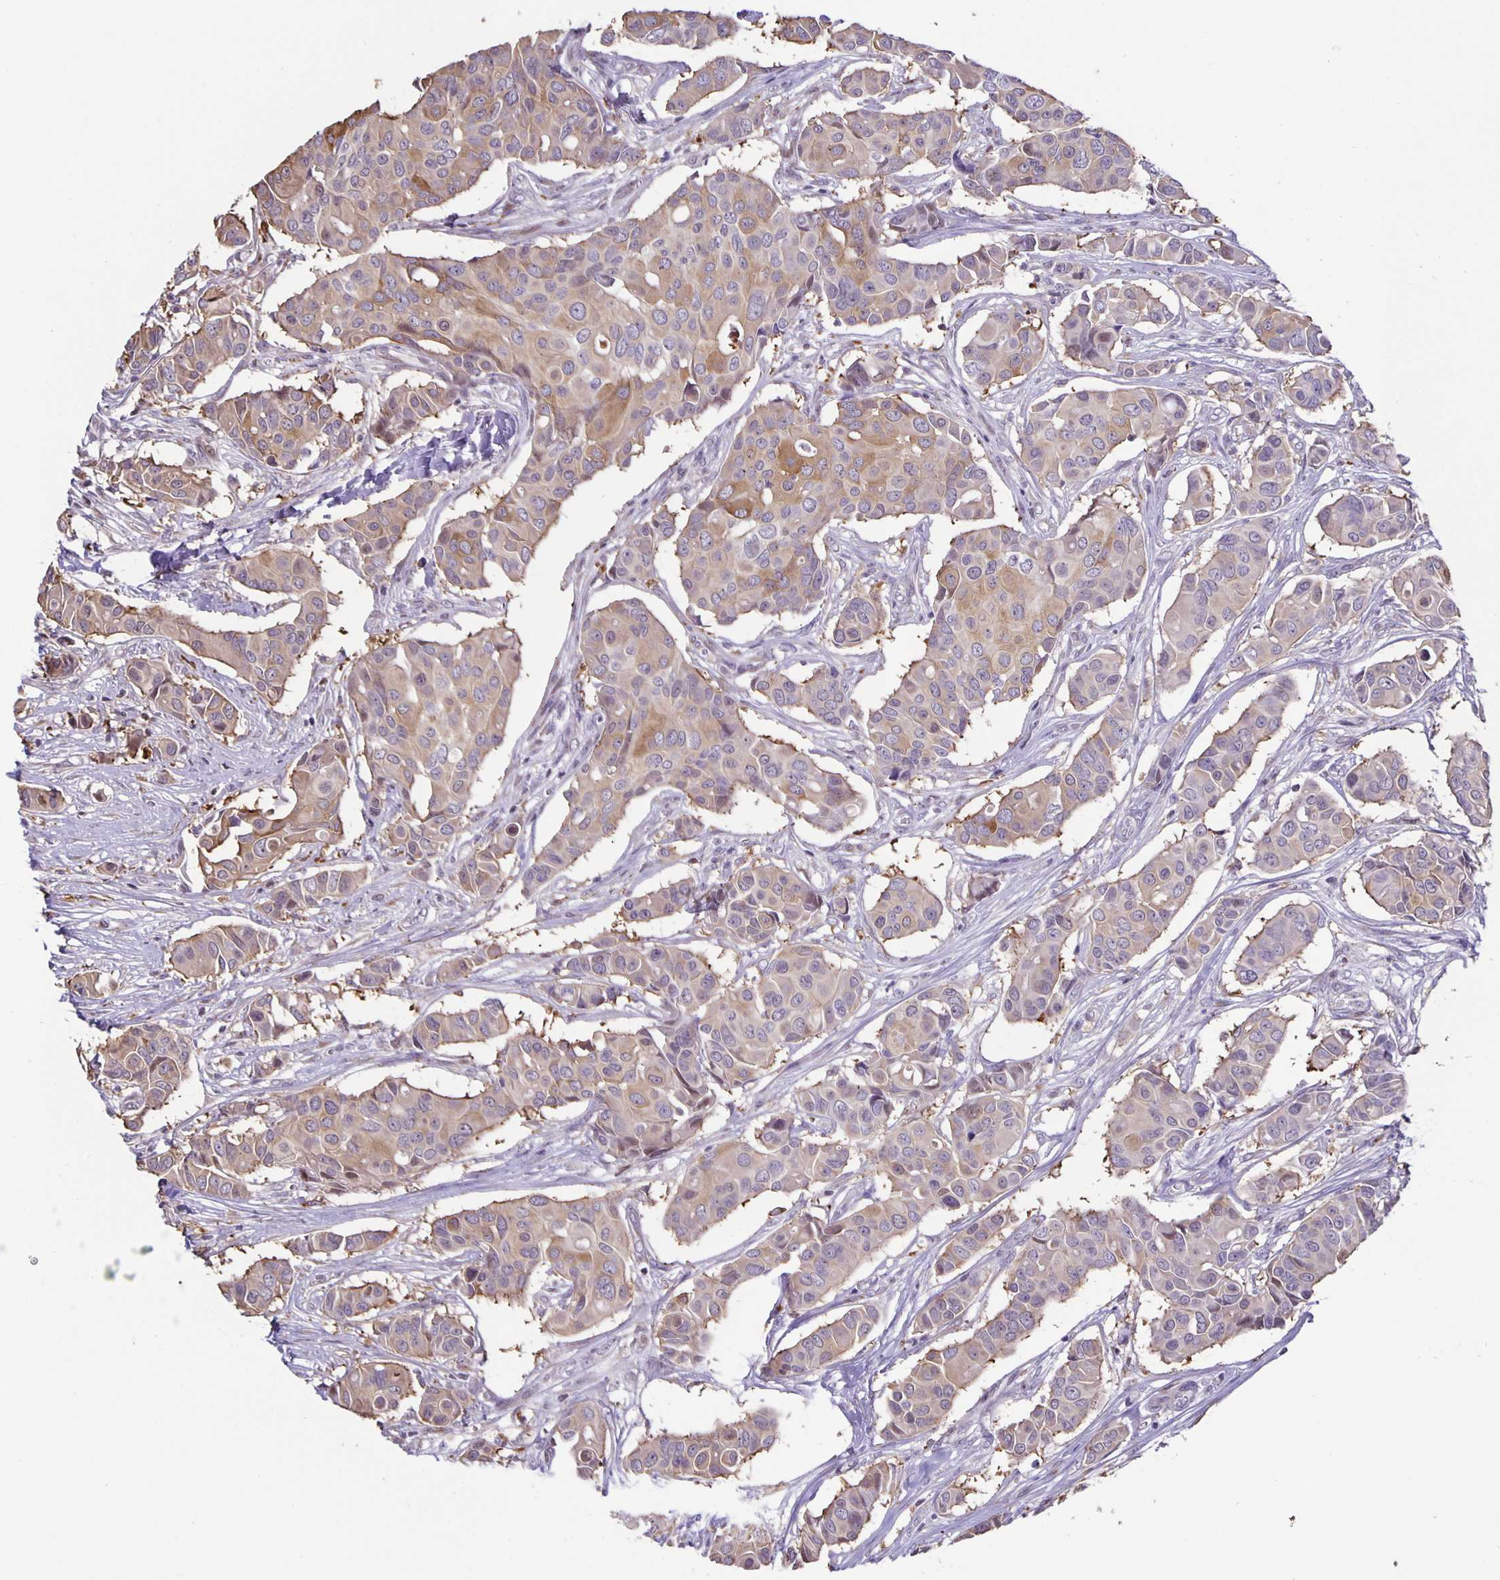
{"staining": {"intensity": "weak", "quantity": "25%-75%", "location": "cytoplasmic/membranous"}, "tissue": "breast cancer", "cell_type": "Tumor cells", "image_type": "cancer", "snomed": [{"axis": "morphology", "description": "Normal tissue, NOS"}, {"axis": "morphology", "description": "Duct carcinoma"}, {"axis": "topography", "description": "Skin"}, {"axis": "topography", "description": "Breast"}], "caption": "Weak cytoplasmic/membranous positivity is present in approximately 25%-75% of tumor cells in infiltrating ductal carcinoma (breast). (Brightfield microscopy of DAB IHC at high magnification).", "gene": "MAPK12", "patient": {"sex": "female", "age": 54}}